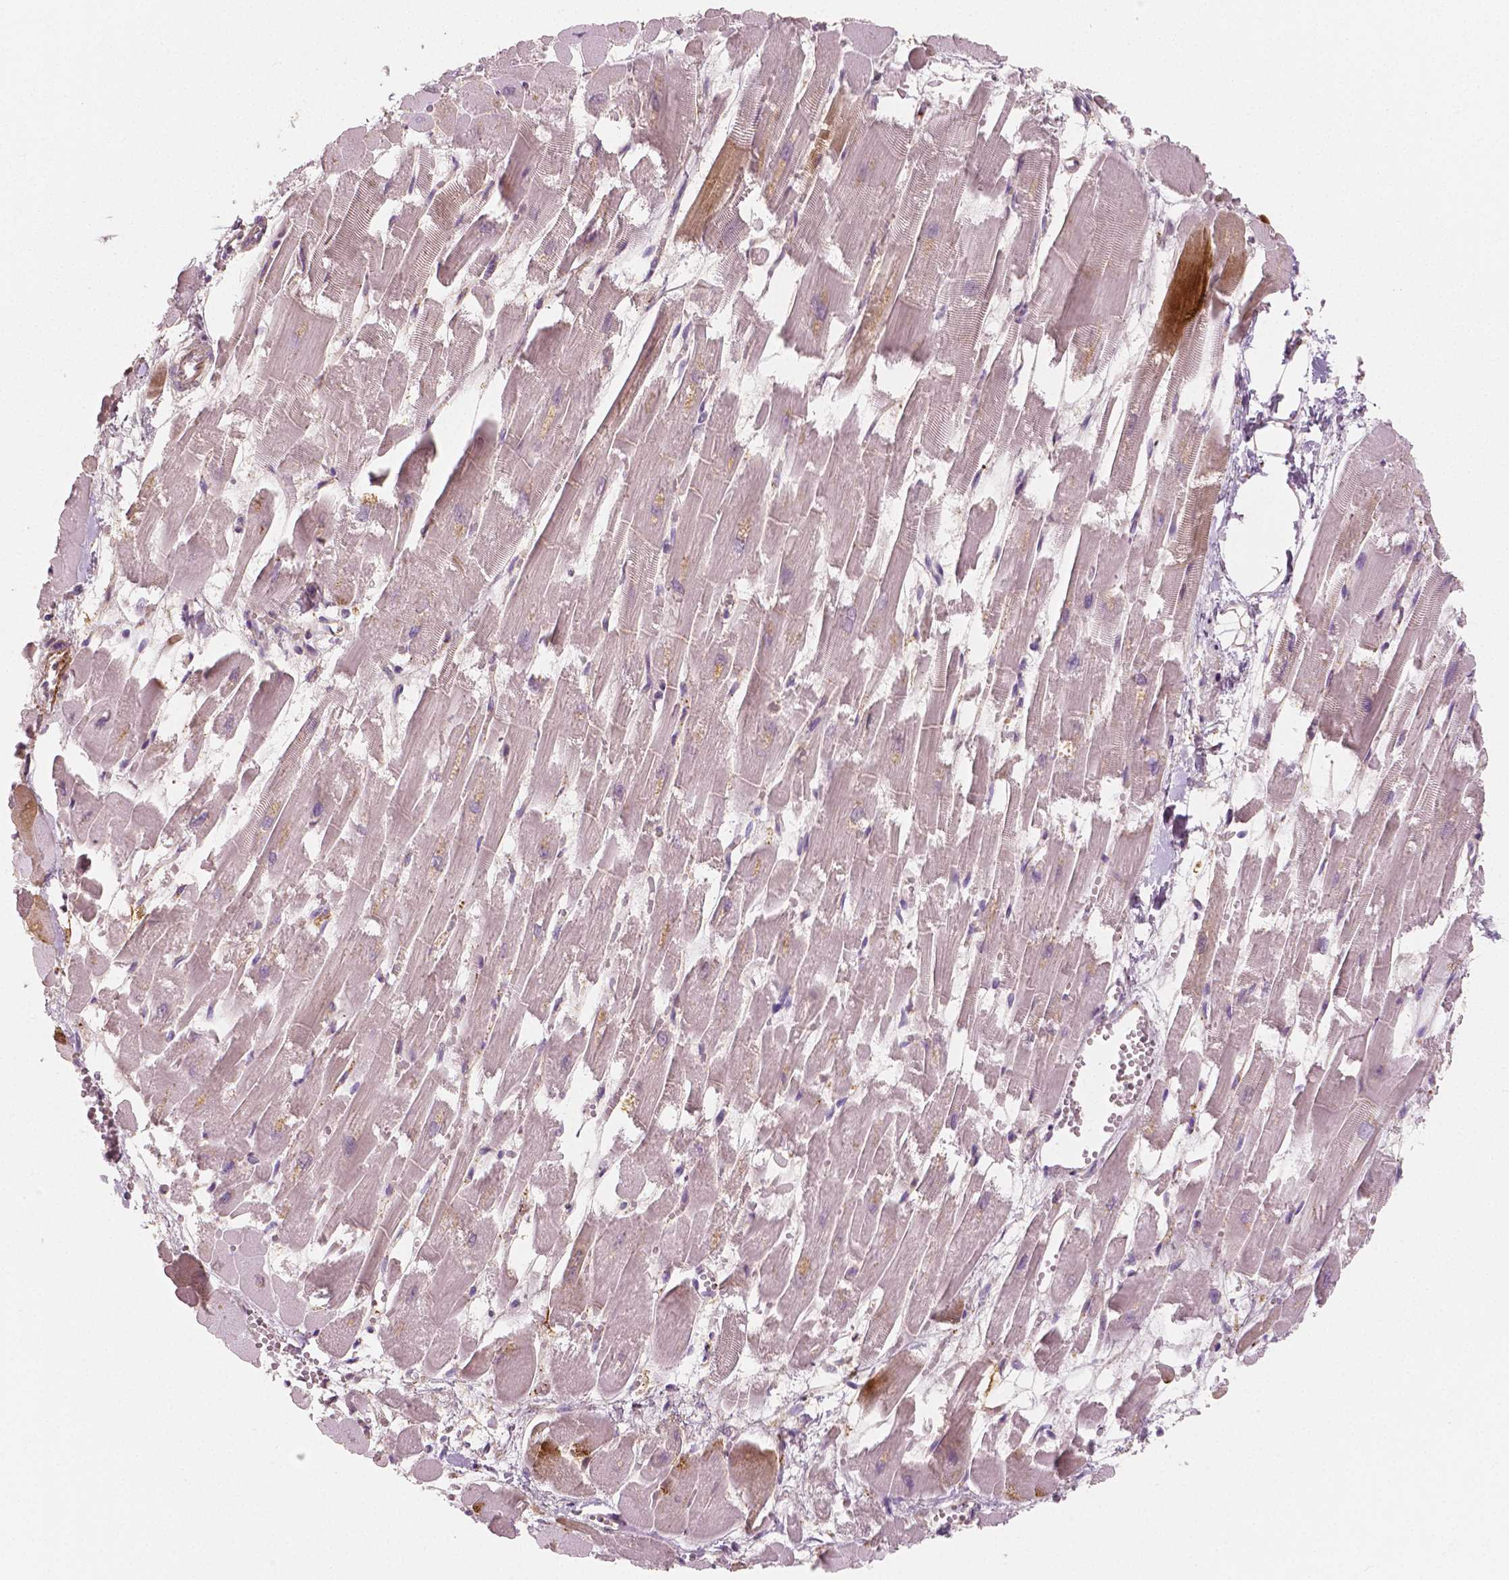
{"staining": {"intensity": "weak", "quantity": "<25%", "location": "cytoplasmic/membranous"}, "tissue": "heart muscle", "cell_type": "Cardiomyocytes", "image_type": "normal", "snomed": [{"axis": "morphology", "description": "Normal tissue, NOS"}, {"axis": "topography", "description": "Heart"}], "caption": "IHC micrograph of benign heart muscle stained for a protein (brown), which reveals no positivity in cardiomyocytes. (DAB (3,3'-diaminobenzidine) immunohistochemistry with hematoxylin counter stain).", "gene": "APOA4", "patient": {"sex": "female", "age": 52}}